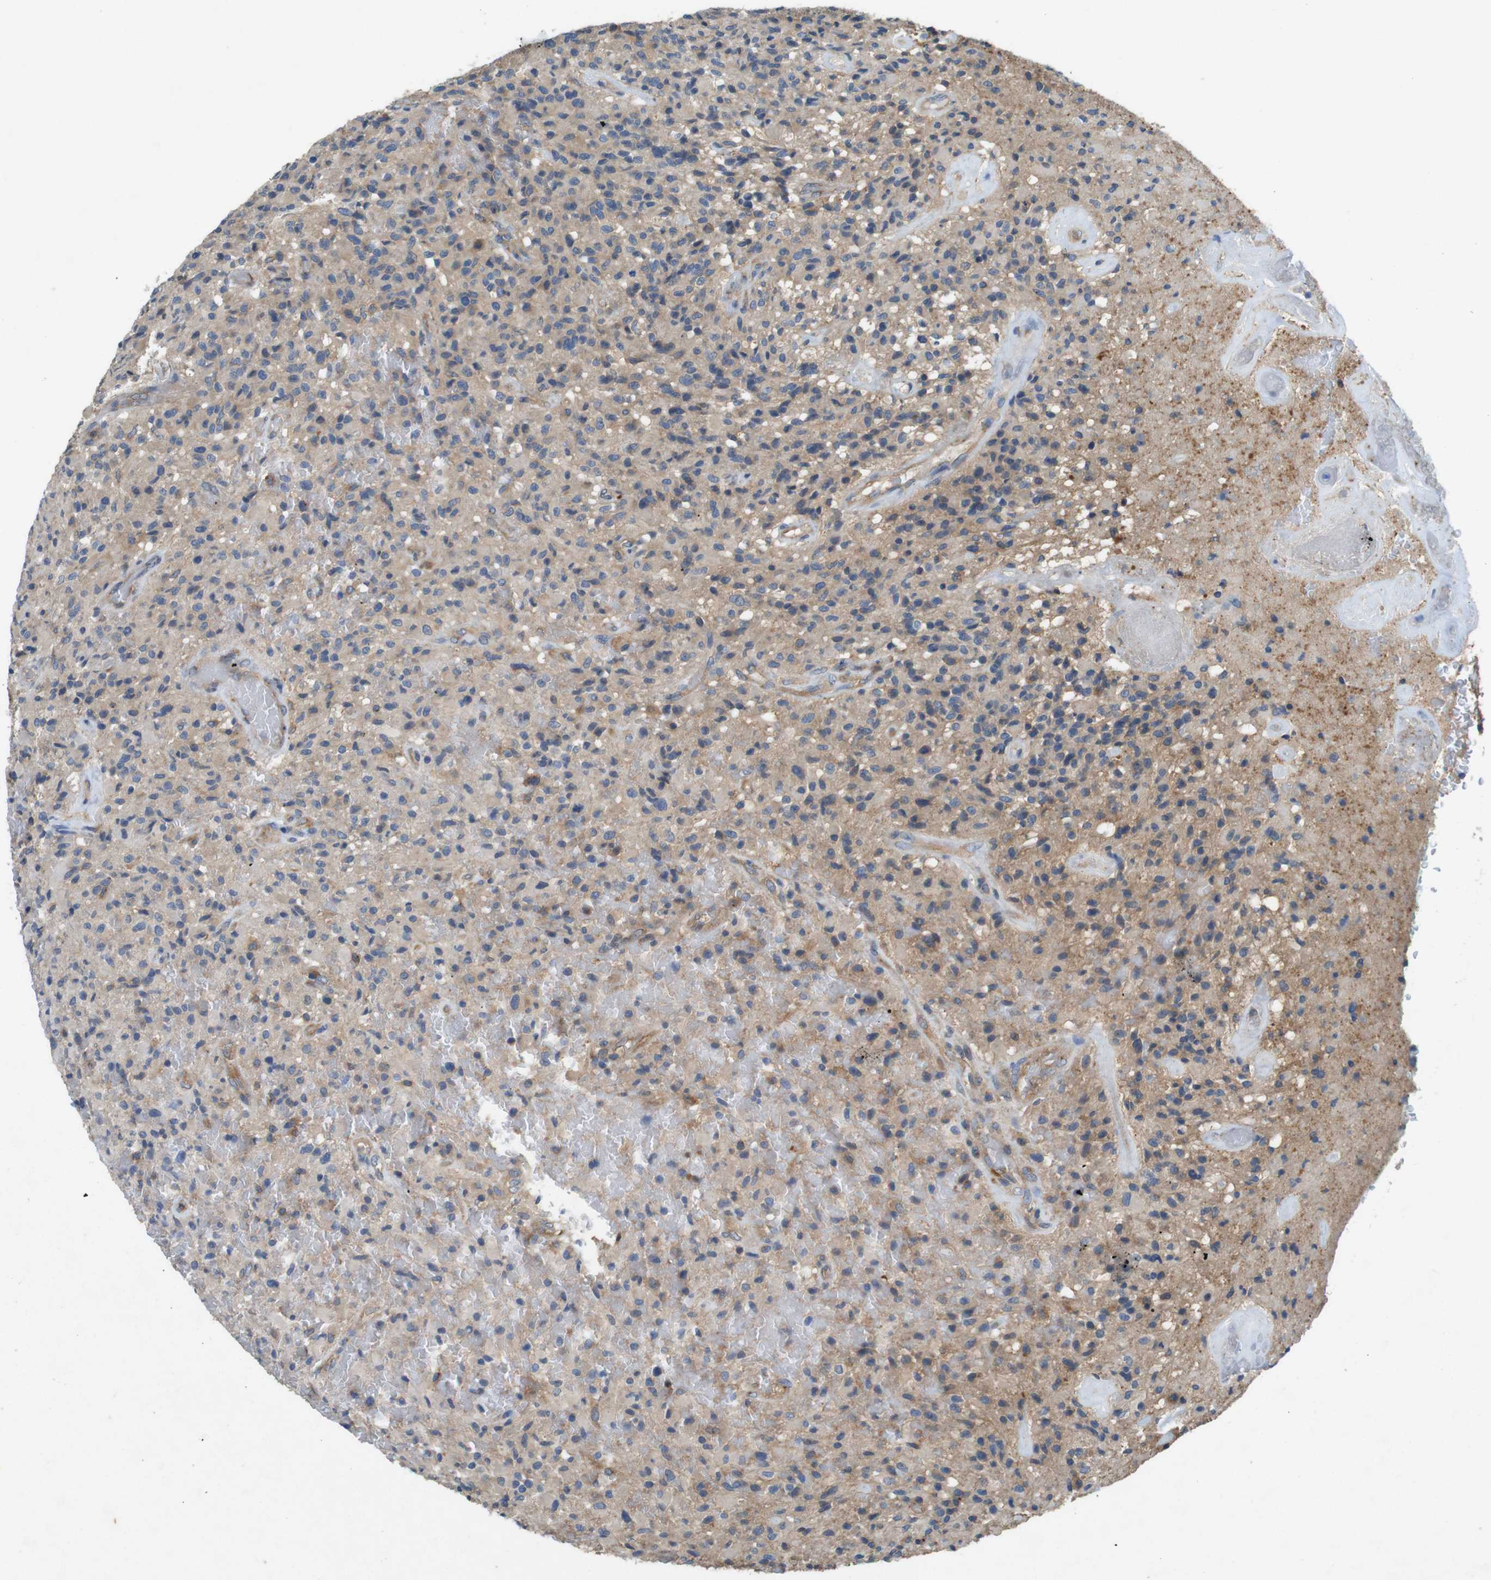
{"staining": {"intensity": "weak", "quantity": "<25%", "location": "cytoplasmic/membranous"}, "tissue": "glioma", "cell_type": "Tumor cells", "image_type": "cancer", "snomed": [{"axis": "morphology", "description": "Glioma, malignant, High grade"}, {"axis": "topography", "description": "Brain"}], "caption": "Tumor cells are negative for protein expression in human glioma.", "gene": "DCTN1", "patient": {"sex": "male", "age": 71}}